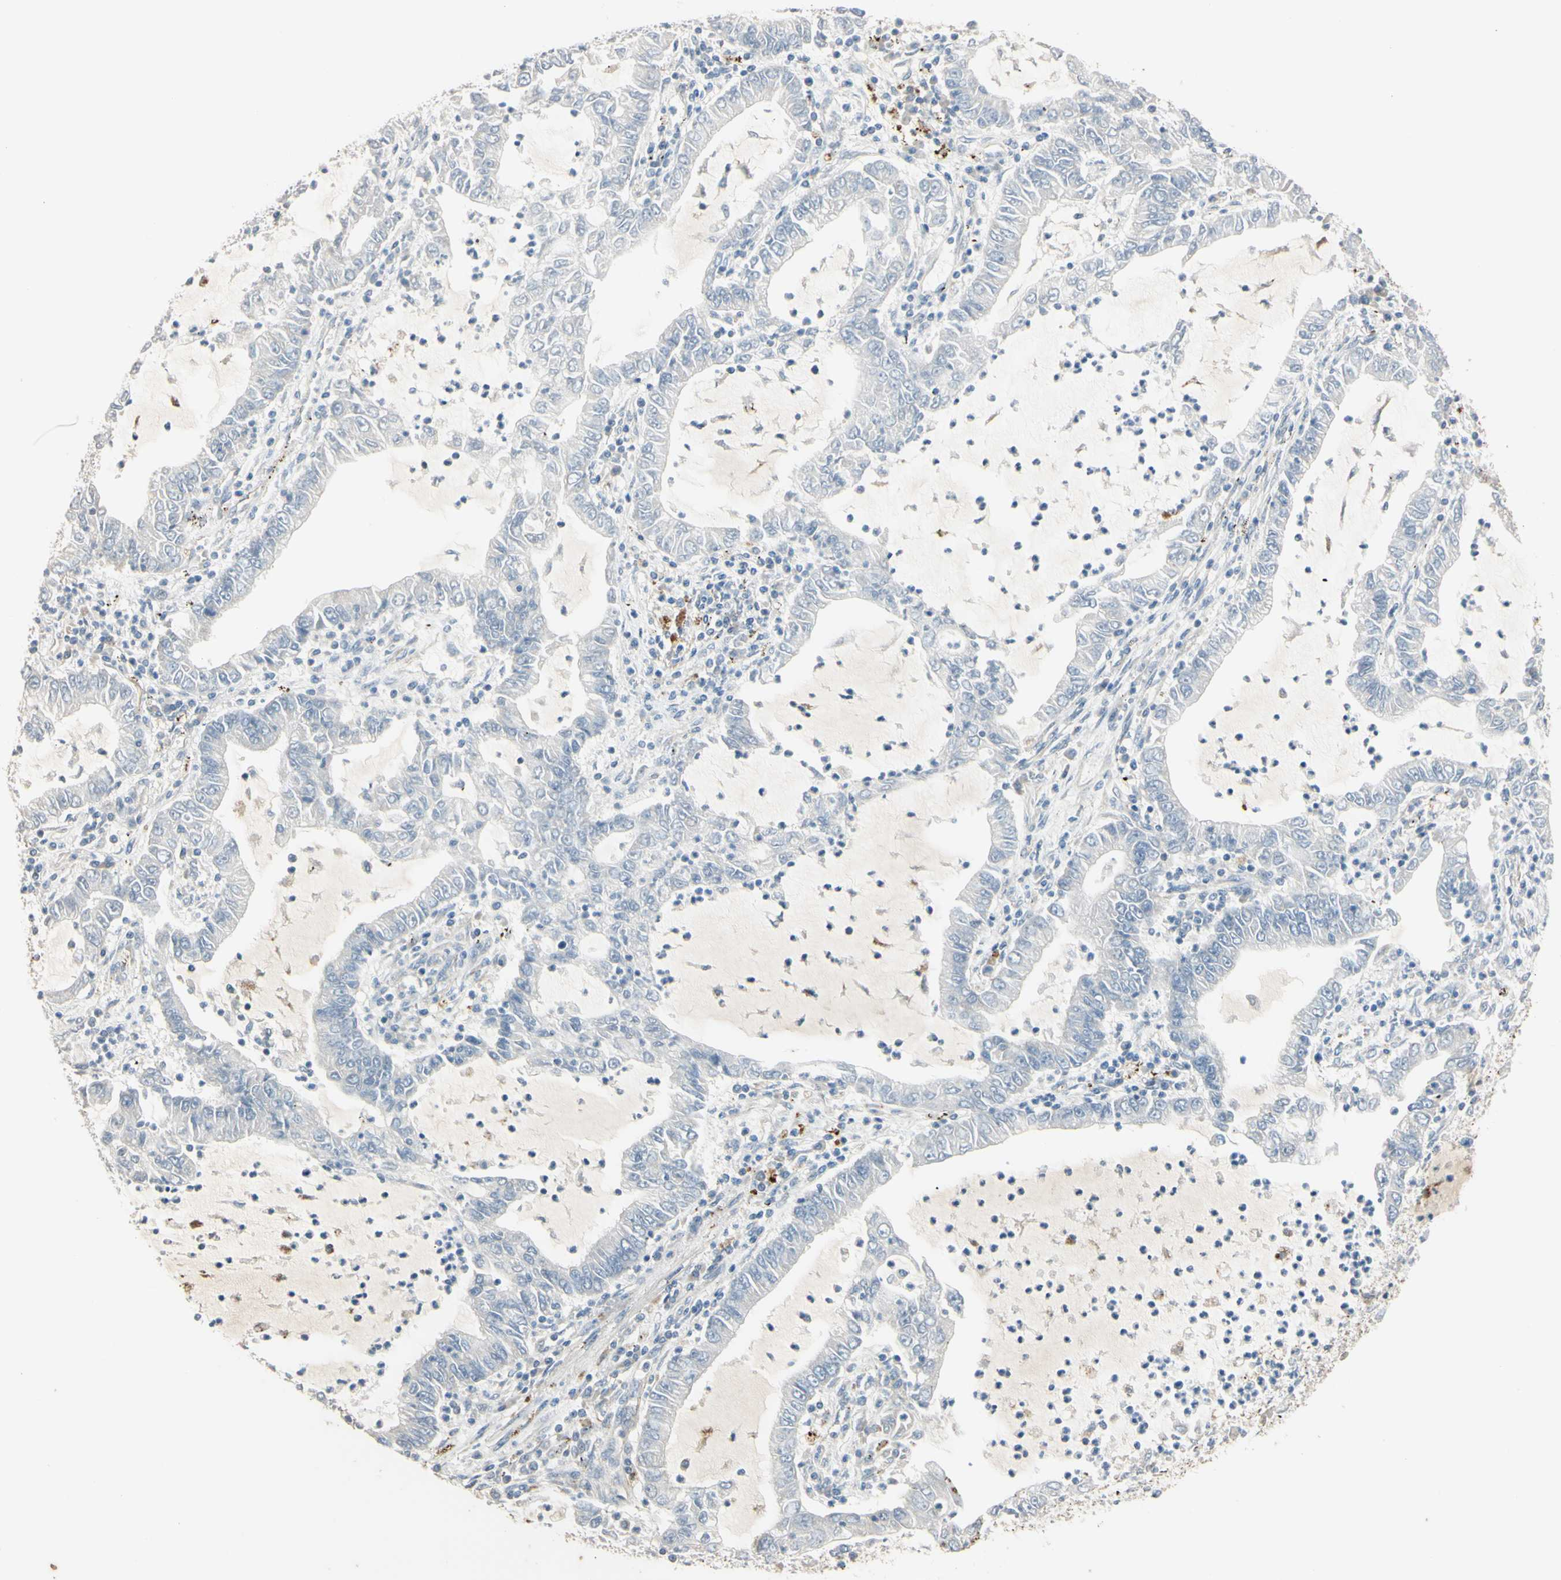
{"staining": {"intensity": "negative", "quantity": "none", "location": "none"}, "tissue": "lung cancer", "cell_type": "Tumor cells", "image_type": "cancer", "snomed": [{"axis": "morphology", "description": "Adenocarcinoma, NOS"}, {"axis": "topography", "description": "Lung"}], "caption": "This is an immunohistochemistry histopathology image of human lung adenocarcinoma. There is no expression in tumor cells.", "gene": "ANGPTL1", "patient": {"sex": "female", "age": 51}}